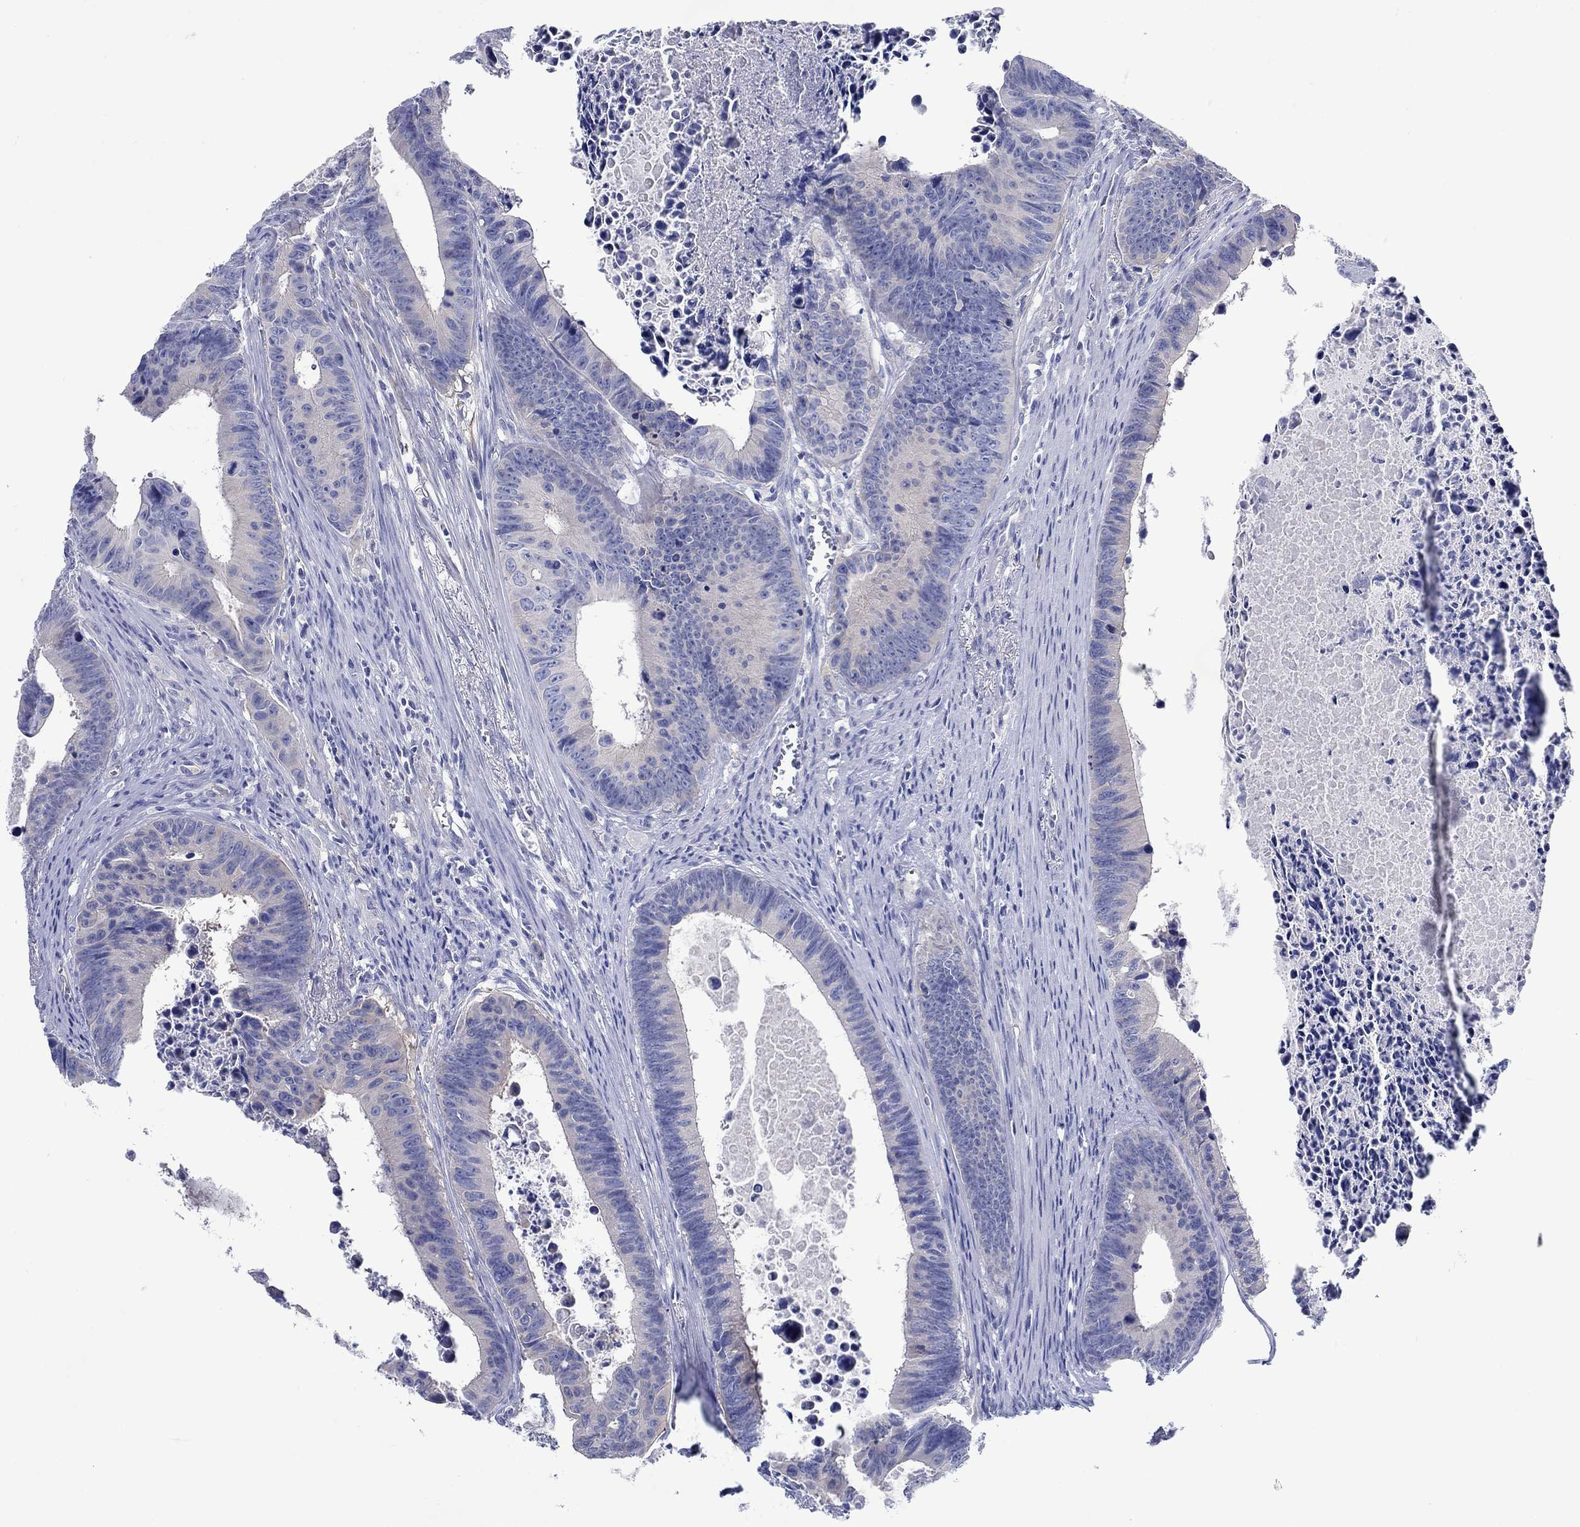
{"staining": {"intensity": "negative", "quantity": "none", "location": "none"}, "tissue": "colorectal cancer", "cell_type": "Tumor cells", "image_type": "cancer", "snomed": [{"axis": "morphology", "description": "Adenocarcinoma, NOS"}, {"axis": "topography", "description": "Colon"}], "caption": "Immunohistochemistry (IHC) photomicrograph of colorectal adenocarcinoma stained for a protein (brown), which reveals no positivity in tumor cells.", "gene": "TRIM16", "patient": {"sex": "female", "age": 87}}